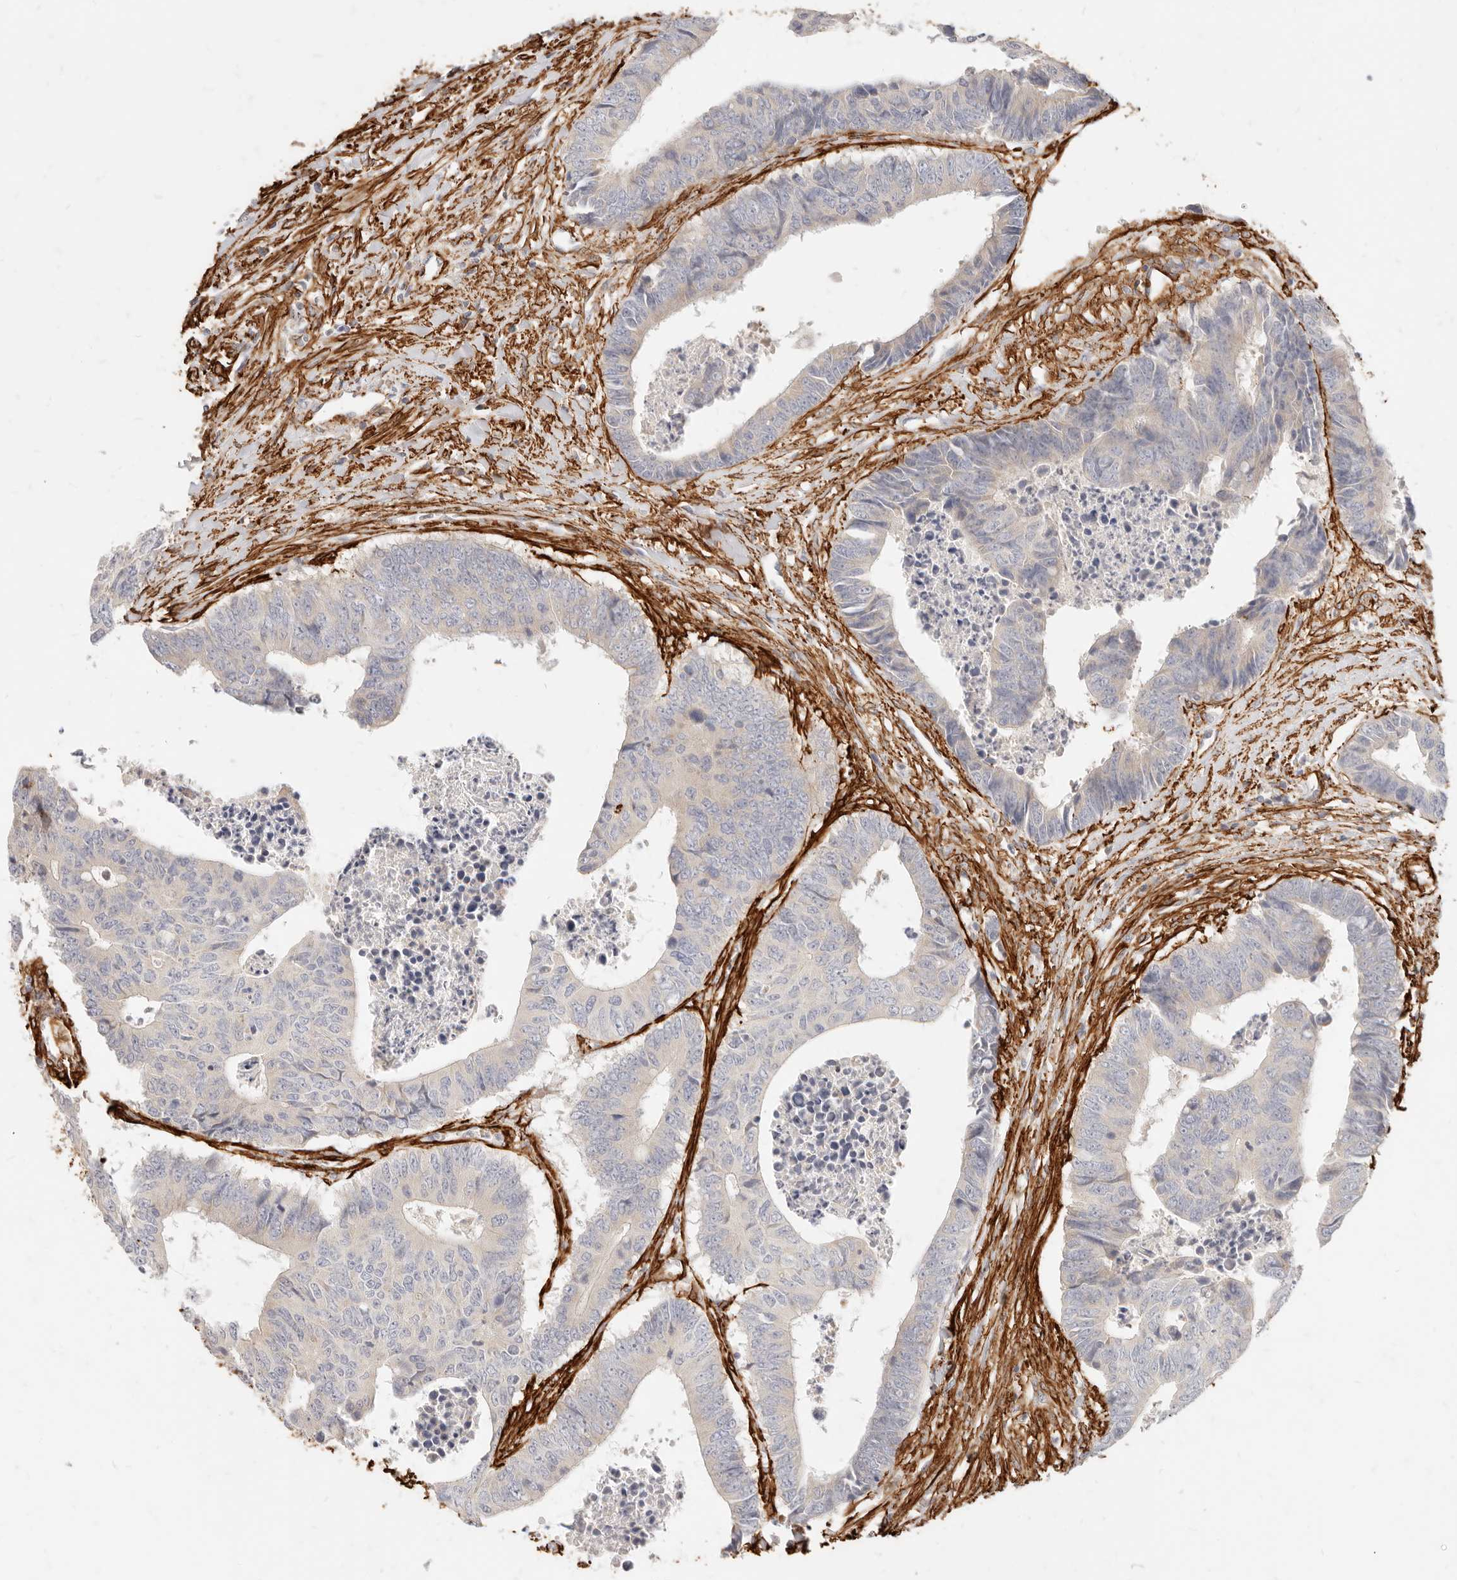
{"staining": {"intensity": "negative", "quantity": "none", "location": "none"}, "tissue": "colorectal cancer", "cell_type": "Tumor cells", "image_type": "cancer", "snomed": [{"axis": "morphology", "description": "Adenocarcinoma, NOS"}, {"axis": "topography", "description": "Rectum"}], "caption": "Immunohistochemistry photomicrograph of neoplastic tissue: adenocarcinoma (colorectal) stained with DAB (3,3'-diaminobenzidine) displays no significant protein positivity in tumor cells.", "gene": "TMTC2", "patient": {"sex": "male", "age": 84}}